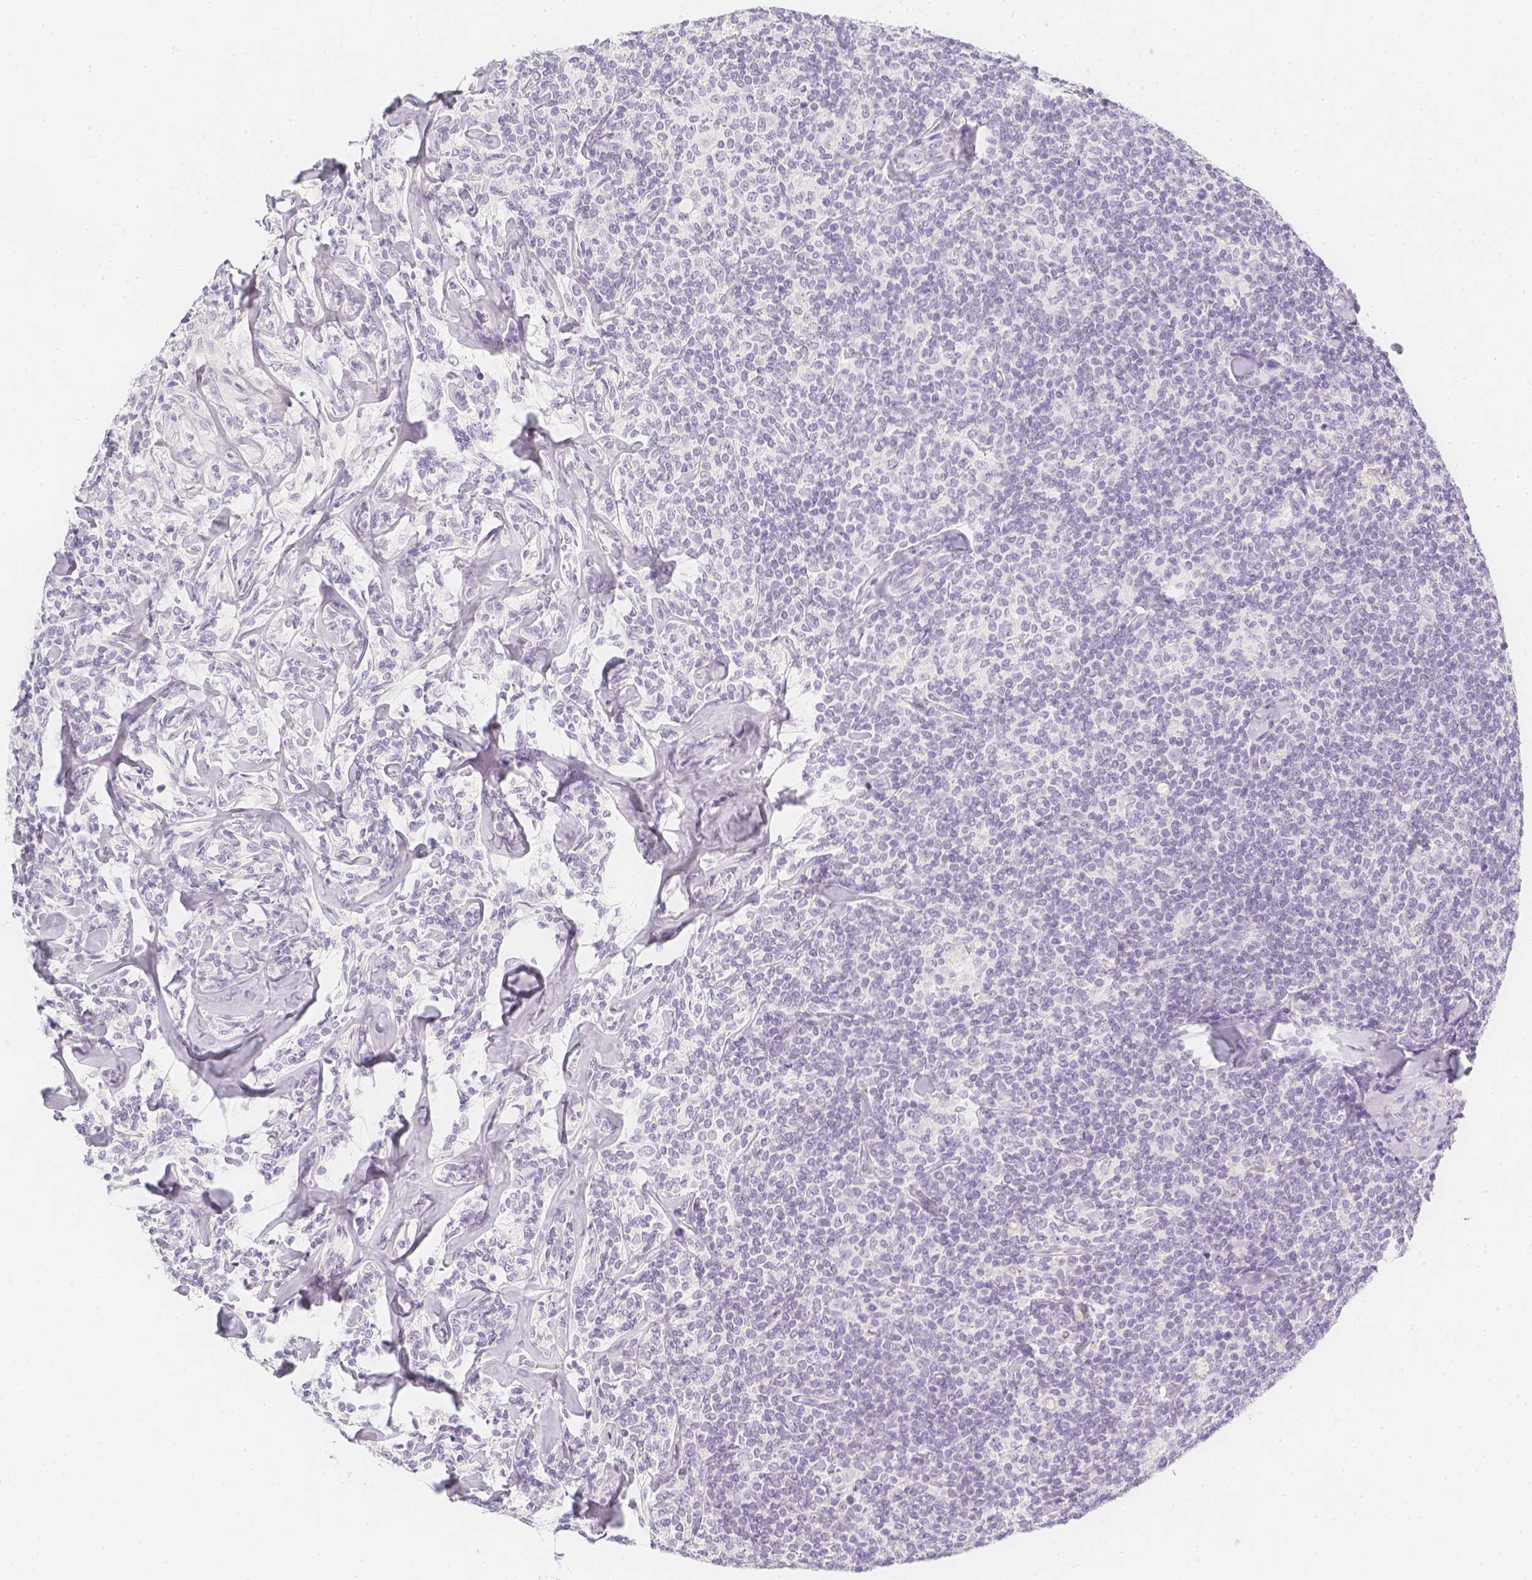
{"staining": {"intensity": "negative", "quantity": "none", "location": "none"}, "tissue": "lymphoma", "cell_type": "Tumor cells", "image_type": "cancer", "snomed": [{"axis": "morphology", "description": "Malignant lymphoma, non-Hodgkin's type, Low grade"}, {"axis": "topography", "description": "Lymph node"}], "caption": "Tumor cells are negative for protein expression in human low-grade malignant lymphoma, non-Hodgkin's type.", "gene": "SLC18A1", "patient": {"sex": "female", "age": 56}}